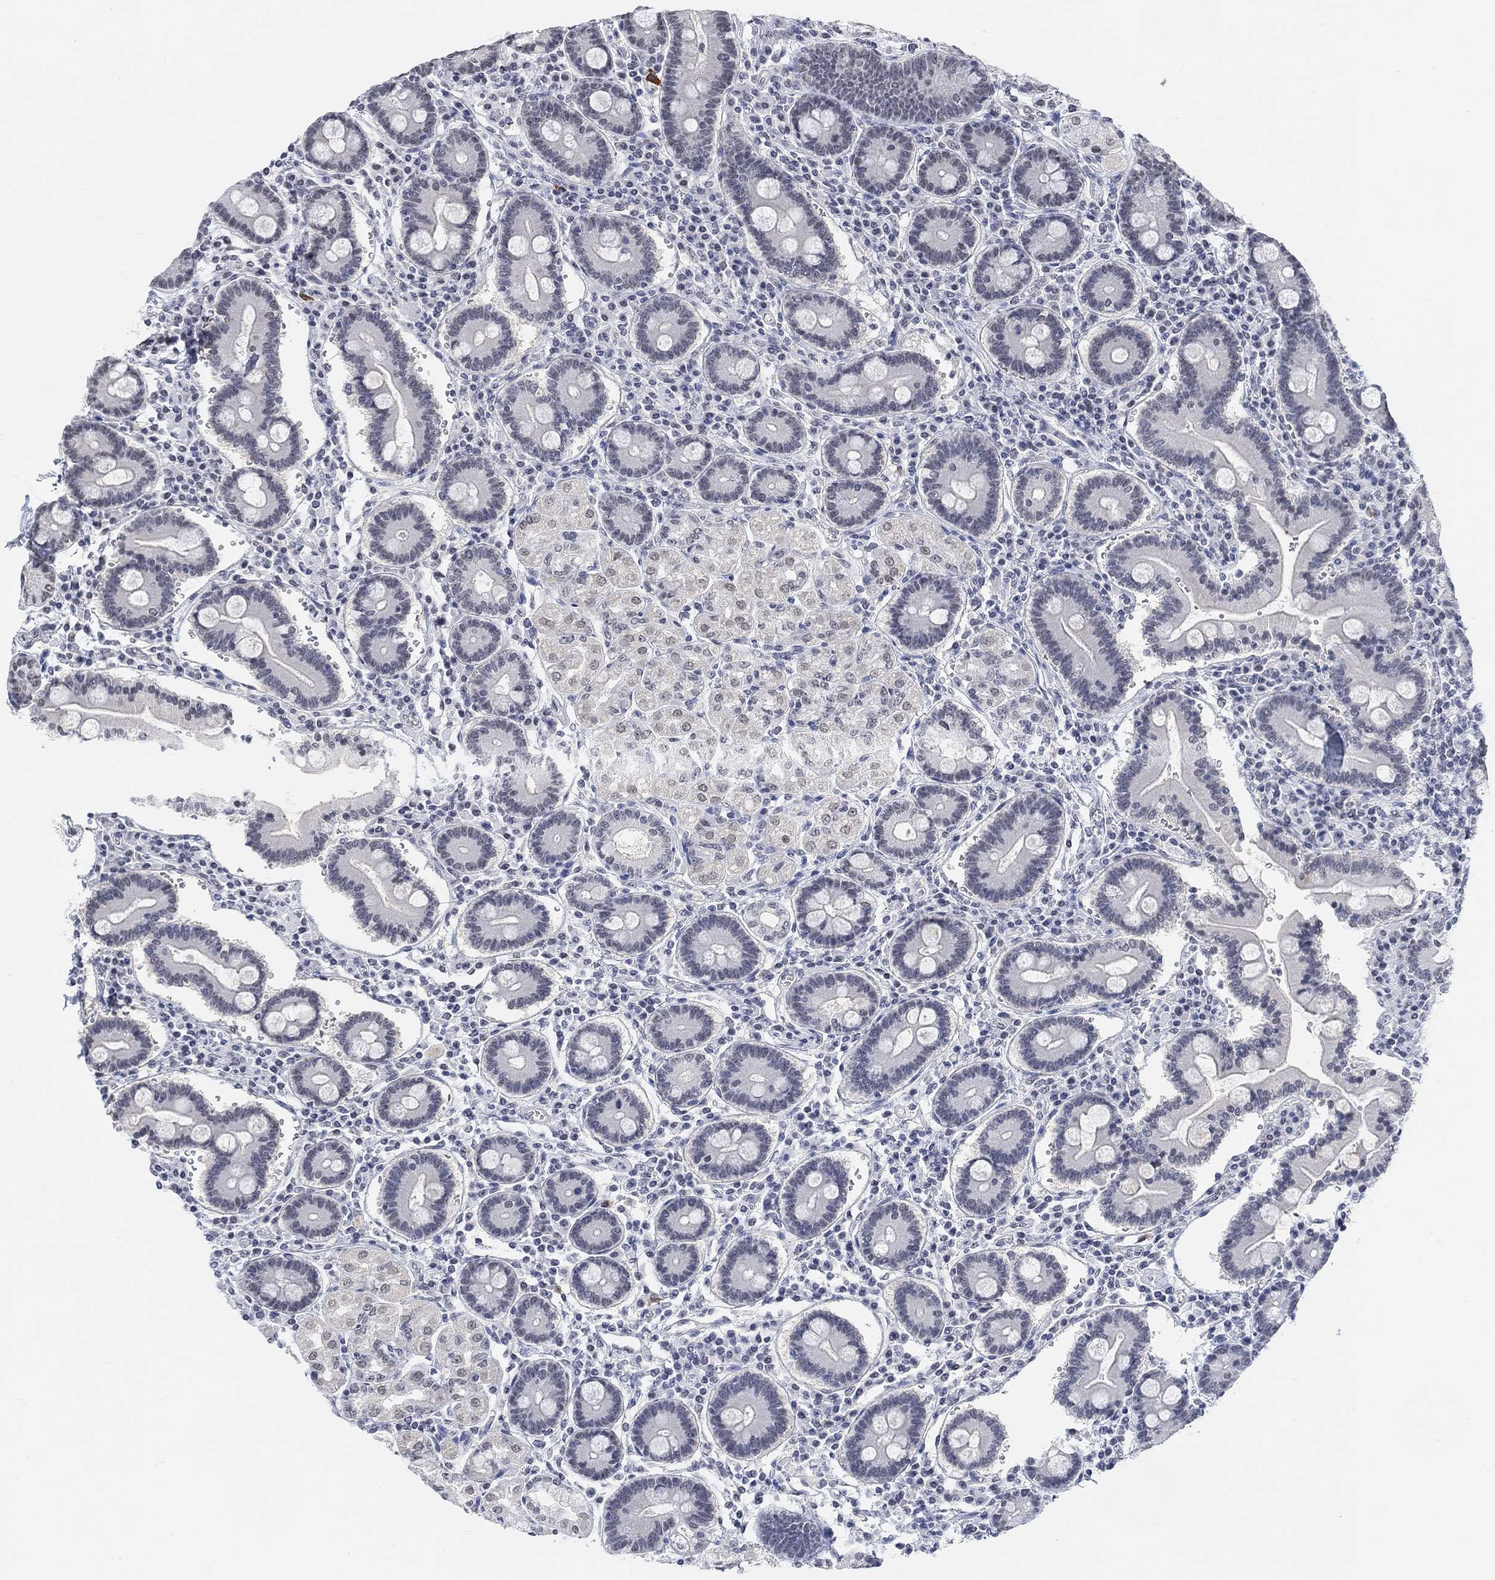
{"staining": {"intensity": "negative", "quantity": "none", "location": "none"}, "tissue": "duodenum", "cell_type": "Glandular cells", "image_type": "normal", "snomed": [{"axis": "morphology", "description": "Normal tissue, NOS"}, {"axis": "topography", "description": "Duodenum"}], "caption": "Glandular cells are negative for brown protein staining in benign duodenum. (DAB (3,3'-diaminobenzidine) immunohistochemistry, high magnification).", "gene": "PURG", "patient": {"sex": "female", "age": 62}}